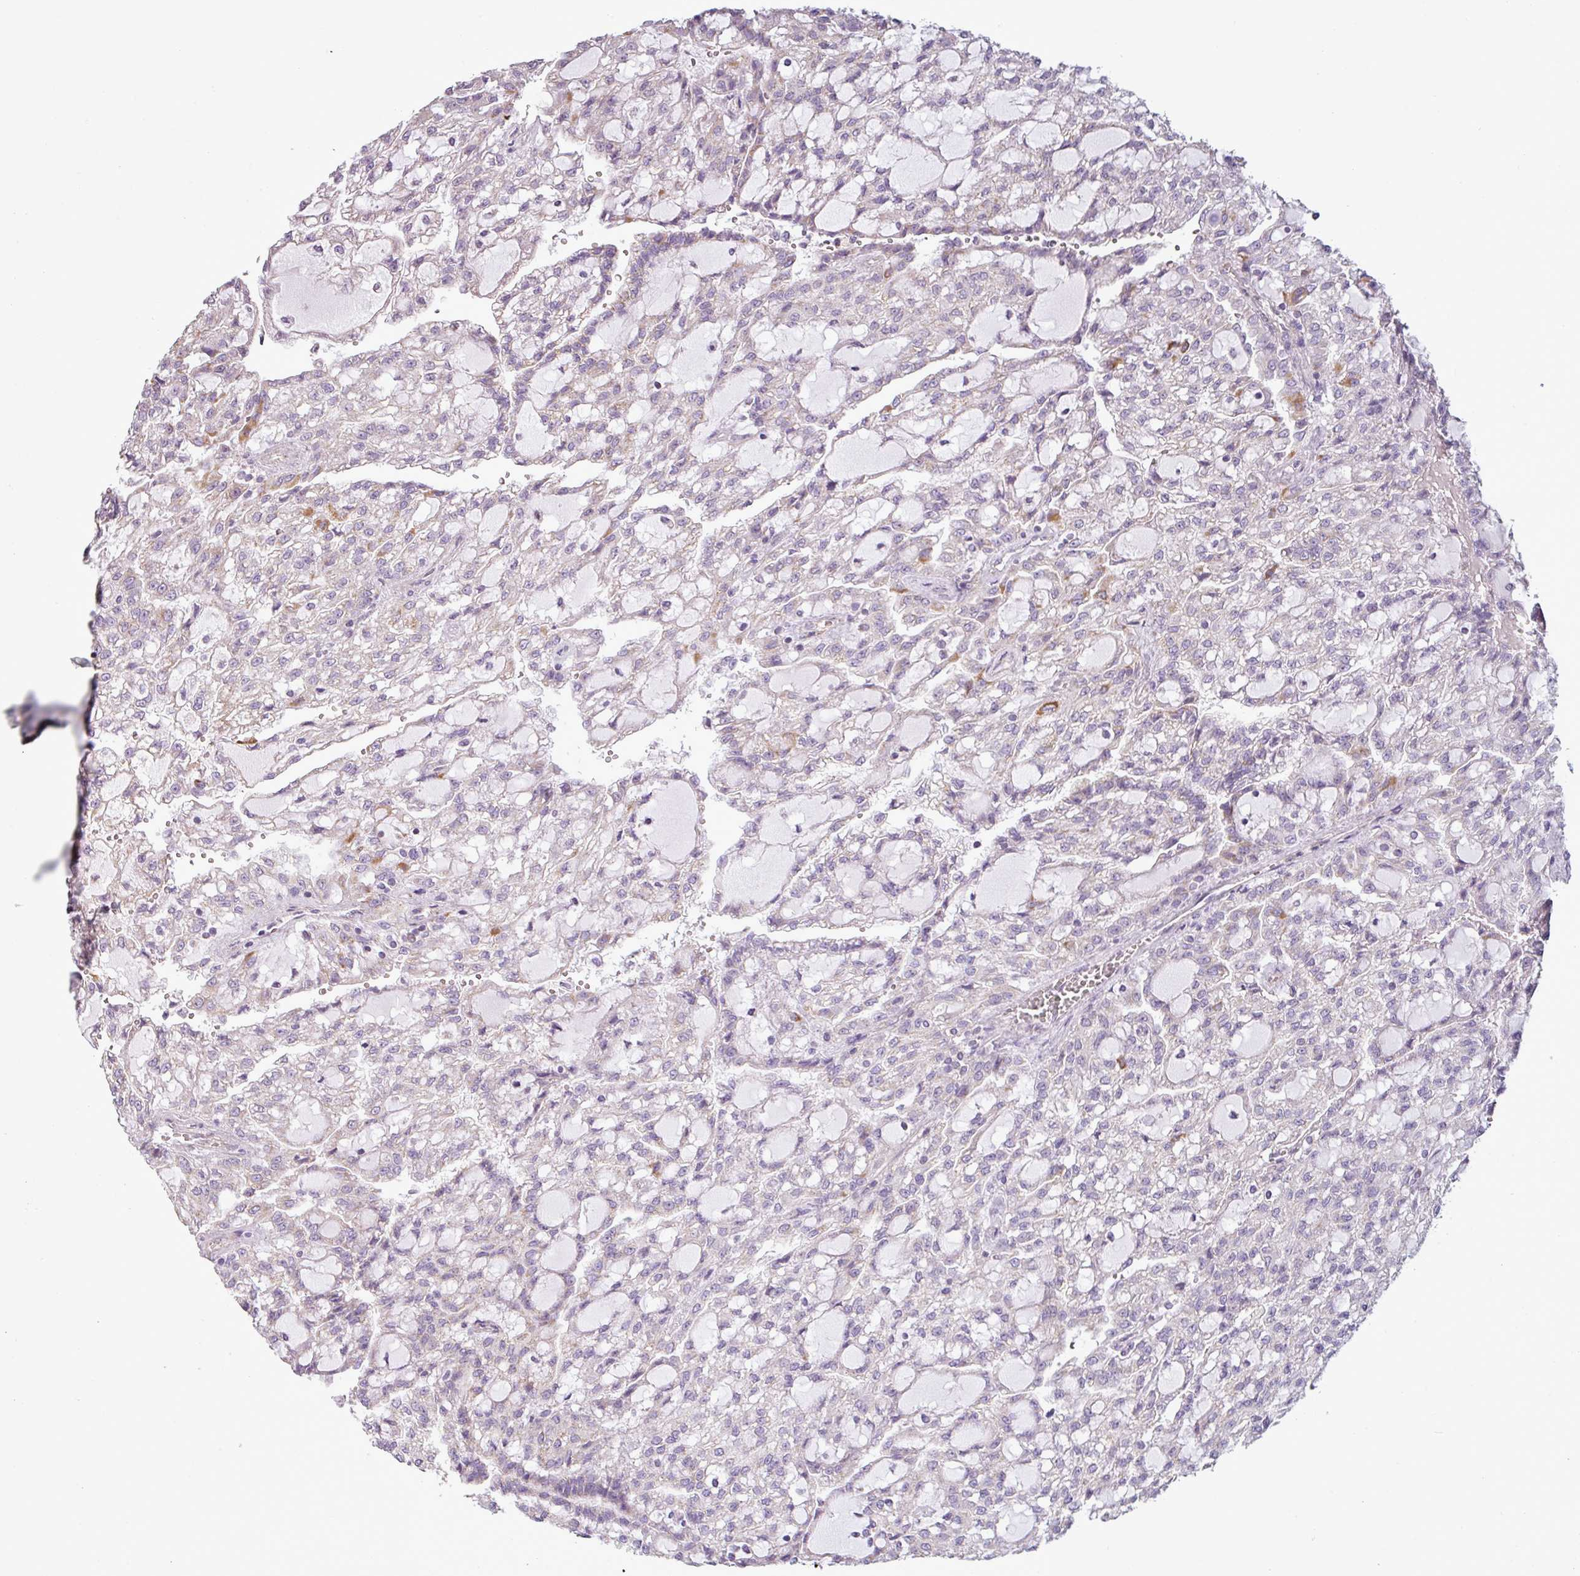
{"staining": {"intensity": "negative", "quantity": "none", "location": "none"}, "tissue": "renal cancer", "cell_type": "Tumor cells", "image_type": "cancer", "snomed": [{"axis": "morphology", "description": "Adenocarcinoma, NOS"}, {"axis": "topography", "description": "Kidney"}], "caption": "DAB (3,3'-diaminobenzidine) immunohistochemical staining of human adenocarcinoma (renal) exhibits no significant positivity in tumor cells.", "gene": "BTN2A2", "patient": {"sex": "male", "age": 63}}